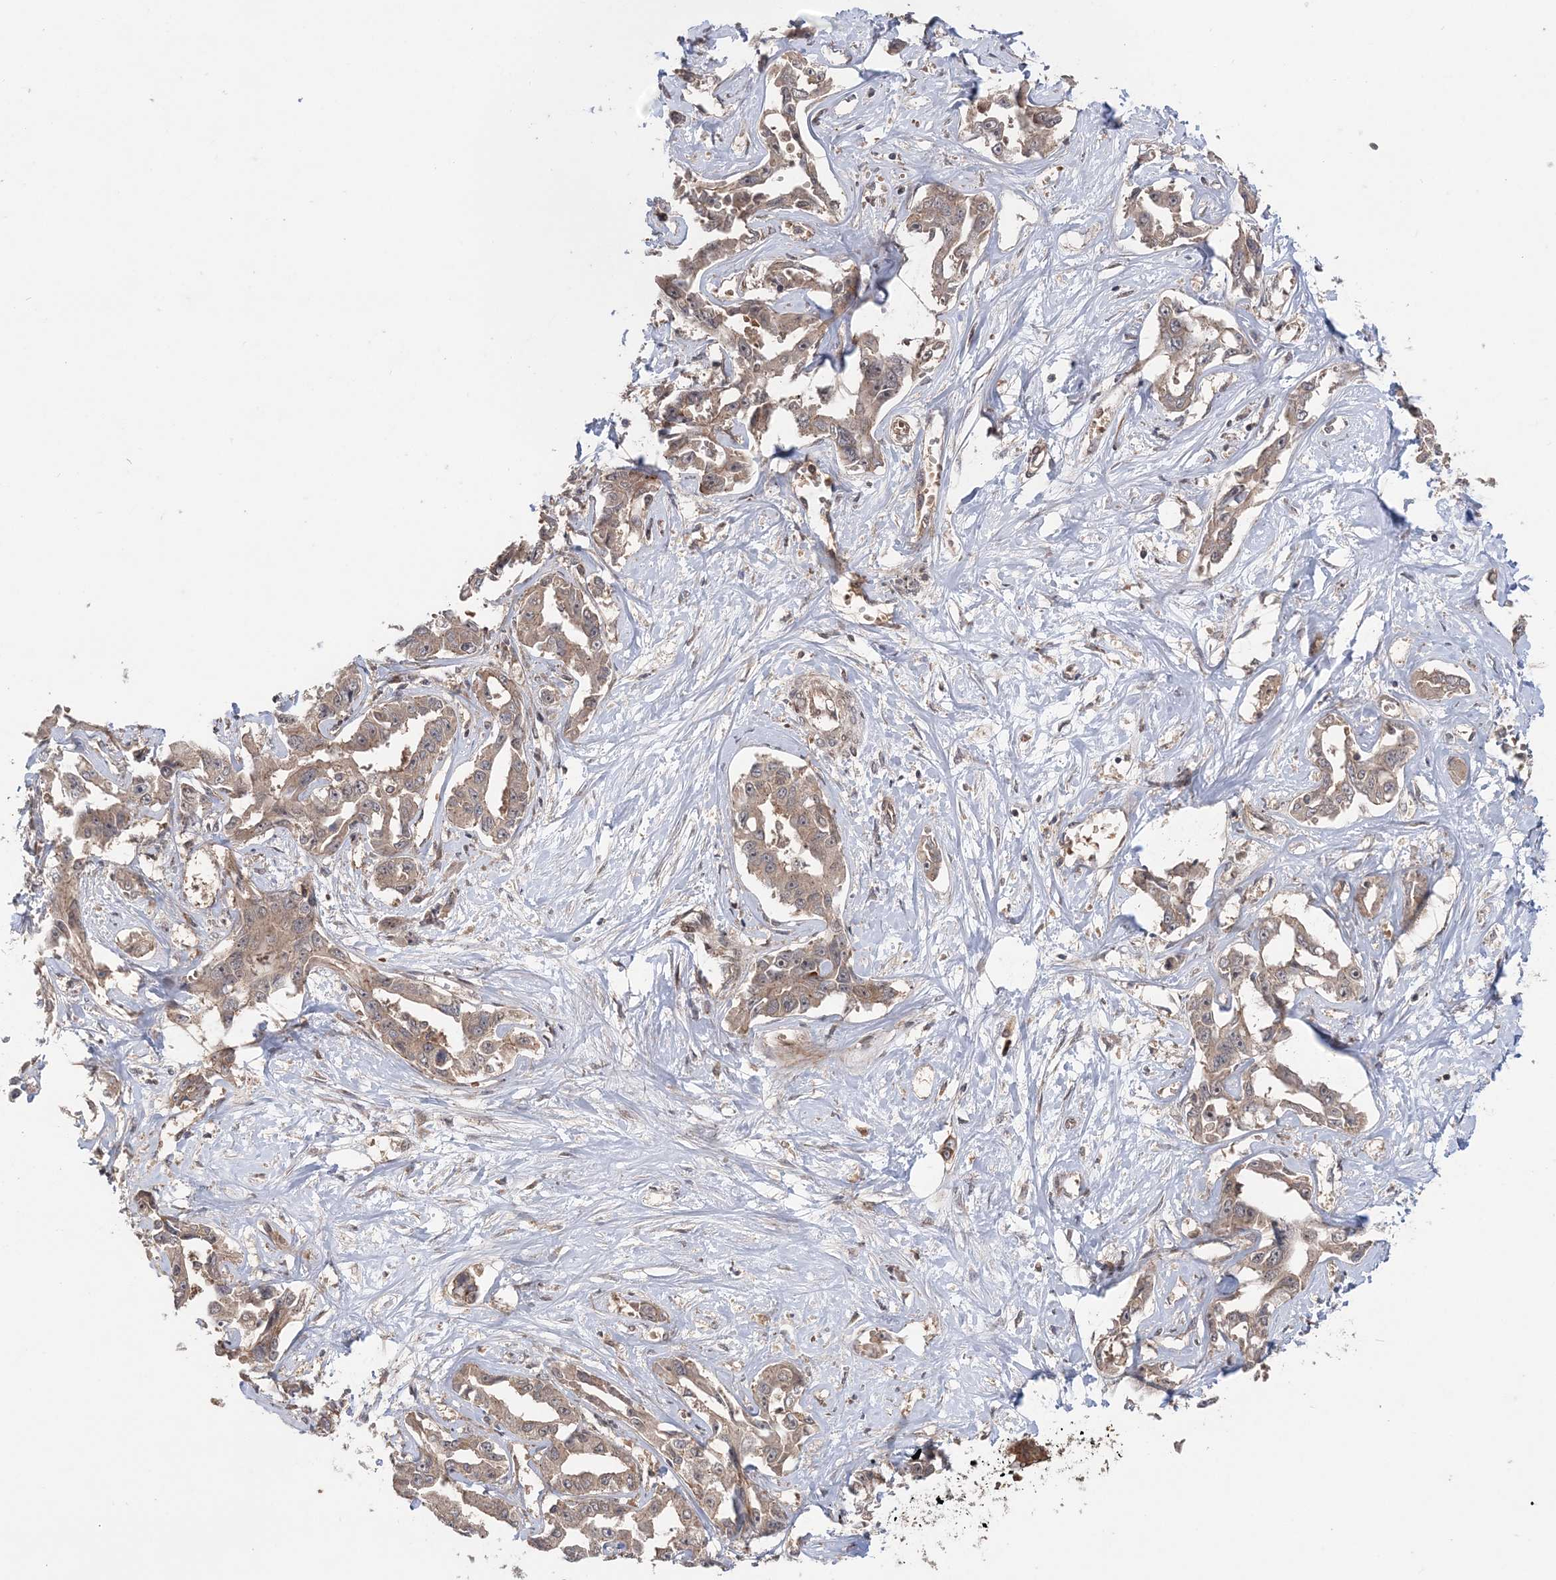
{"staining": {"intensity": "weak", "quantity": ">75%", "location": "cytoplasmic/membranous"}, "tissue": "liver cancer", "cell_type": "Tumor cells", "image_type": "cancer", "snomed": [{"axis": "morphology", "description": "Cholangiocarcinoma"}, {"axis": "topography", "description": "Liver"}], "caption": "Immunohistochemical staining of liver cholangiocarcinoma displays low levels of weak cytoplasmic/membranous protein positivity in about >75% of tumor cells.", "gene": "UBTD2", "patient": {"sex": "male", "age": 59}}